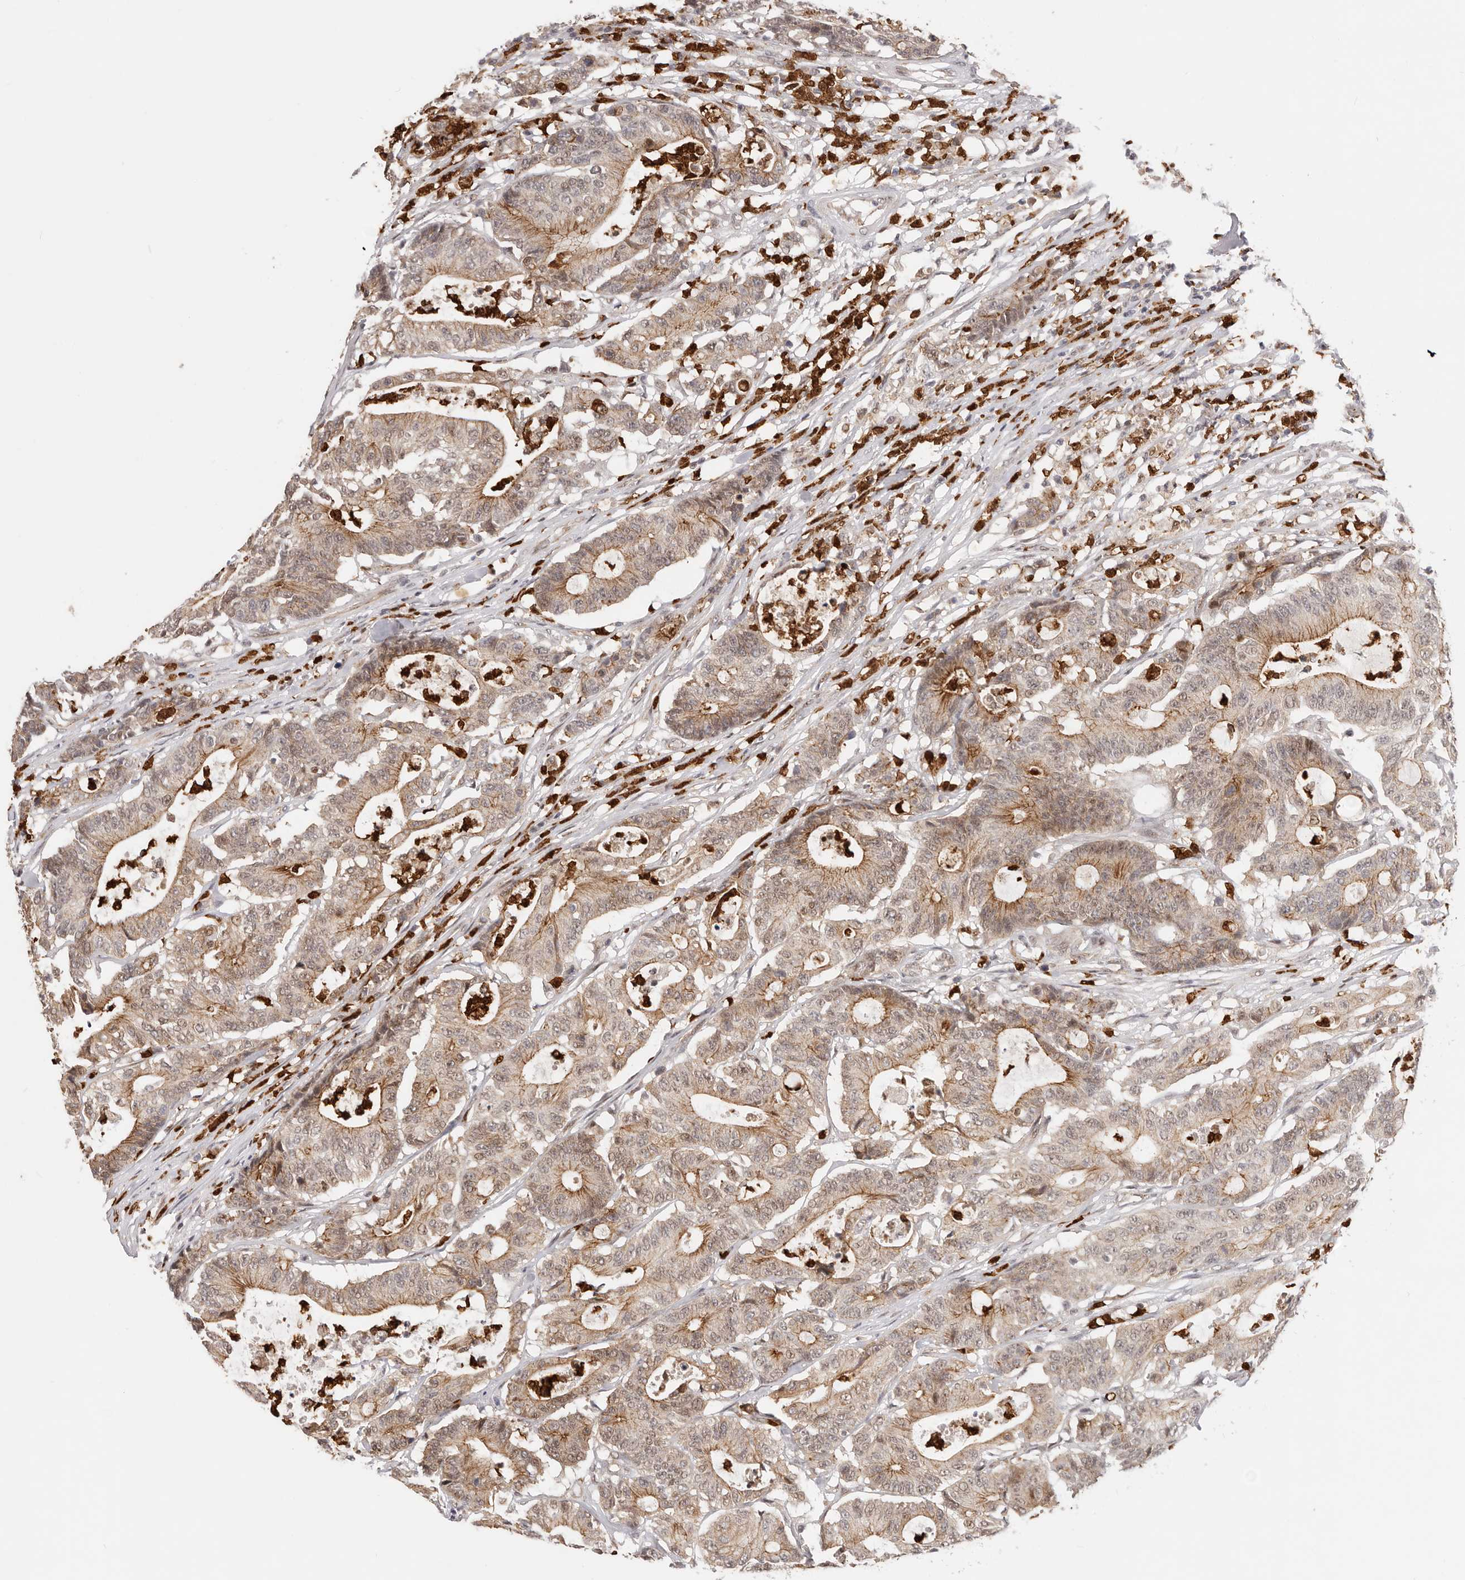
{"staining": {"intensity": "moderate", "quantity": ">75%", "location": "cytoplasmic/membranous,nuclear"}, "tissue": "colorectal cancer", "cell_type": "Tumor cells", "image_type": "cancer", "snomed": [{"axis": "morphology", "description": "Adenocarcinoma, NOS"}, {"axis": "topography", "description": "Colon"}], "caption": "Approximately >75% of tumor cells in human colorectal cancer exhibit moderate cytoplasmic/membranous and nuclear protein expression as visualized by brown immunohistochemical staining.", "gene": "AFDN", "patient": {"sex": "female", "age": 84}}